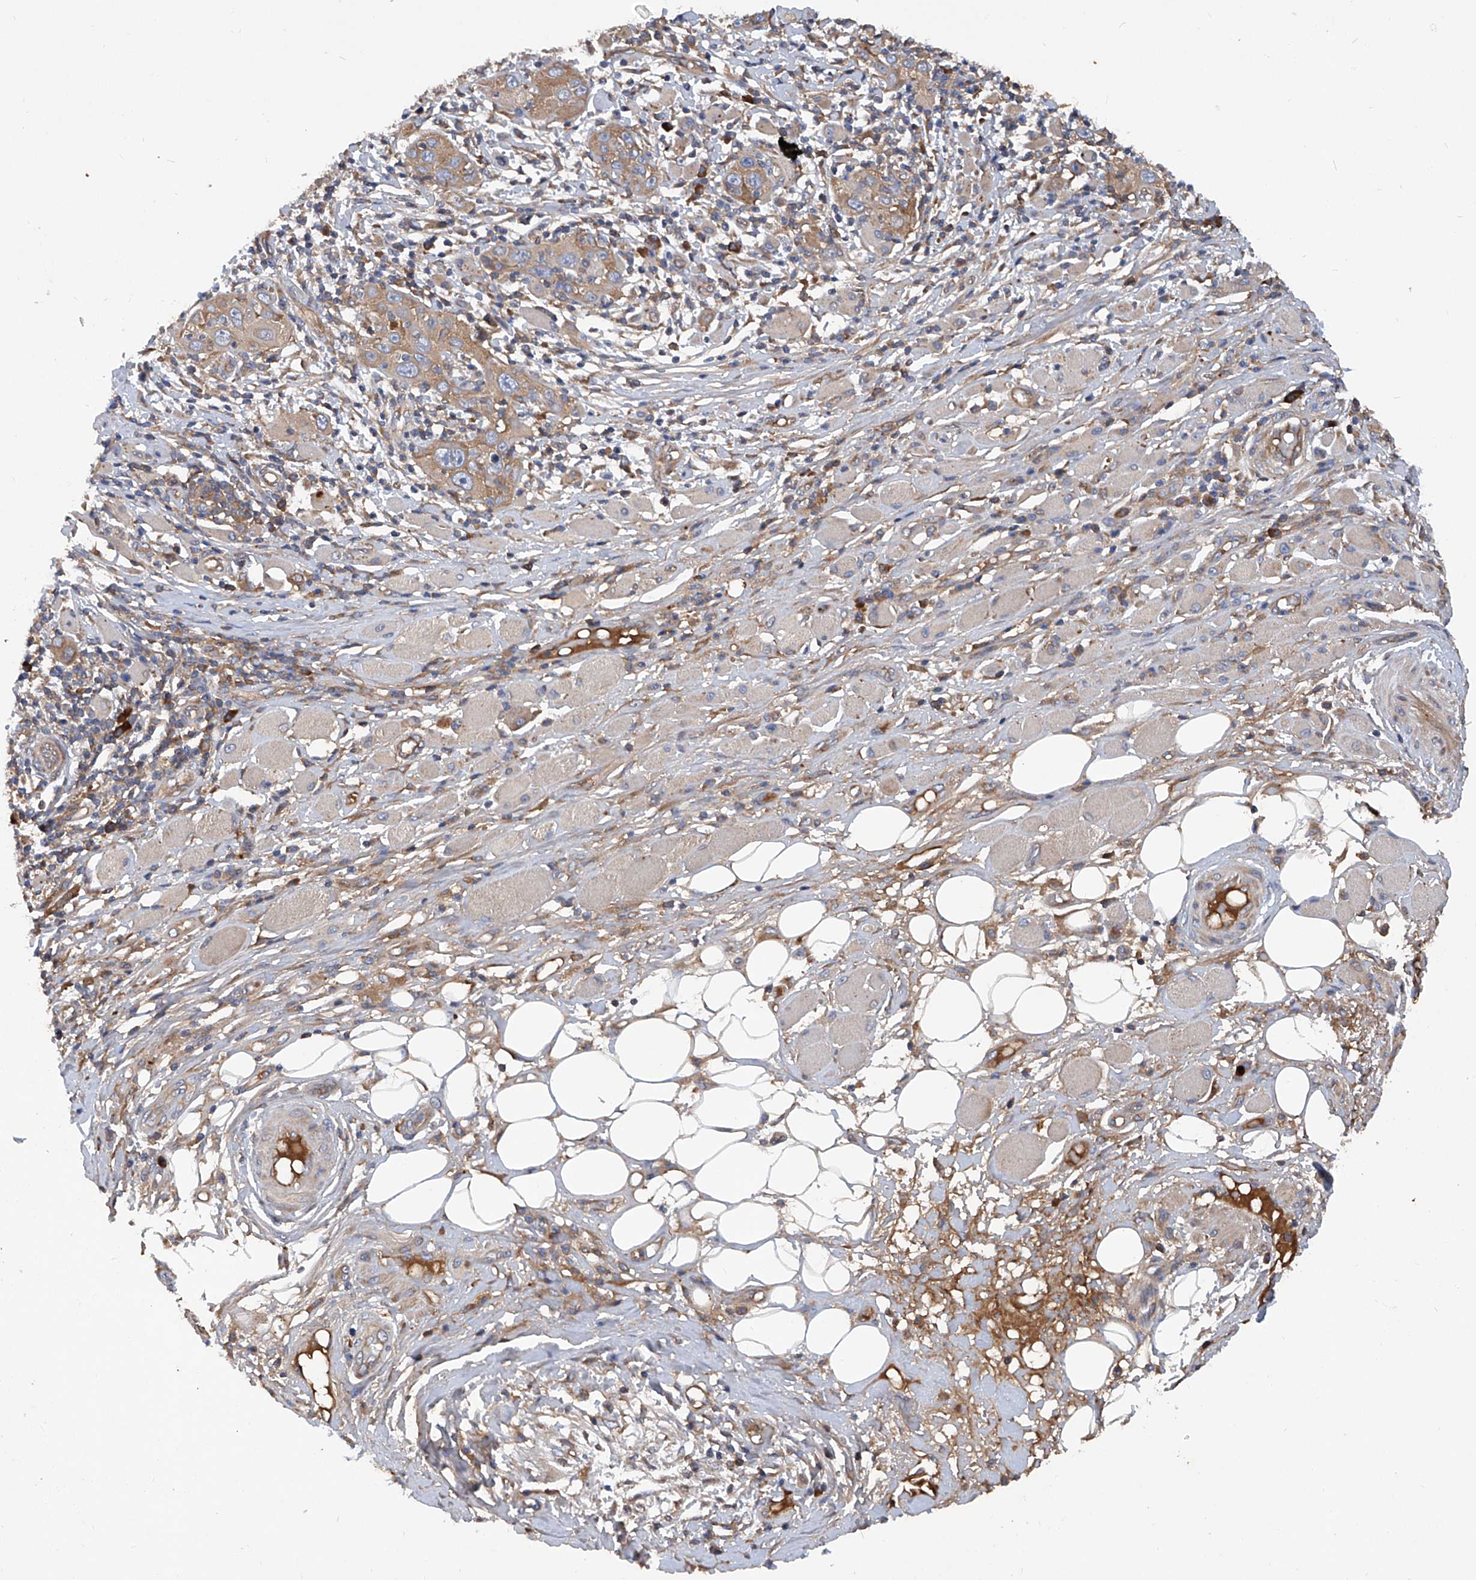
{"staining": {"intensity": "moderate", "quantity": ">75%", "location": "cytoplasmic/membranous"}, "tissue": "skin cancer", "cell_type": "Tumor cells", "image_type": "cancer", "snomed": [{"axis": "morphology", "description": "Squamous cell carcinoma, NOS"}, {"axis": "topography", "description": "Skin"}], "caption": "Protein analysis of squamous cell carcinoma (skin) tissue reveals moderate cytoplasmic/membranous staining in about >75% of tumor cells. Immunohistochemistry (ihc) stains the protein in brown and the nuclei are stained blue.", "gene": "ASCC3", "patient": {"sex": "female", "age": 88}}